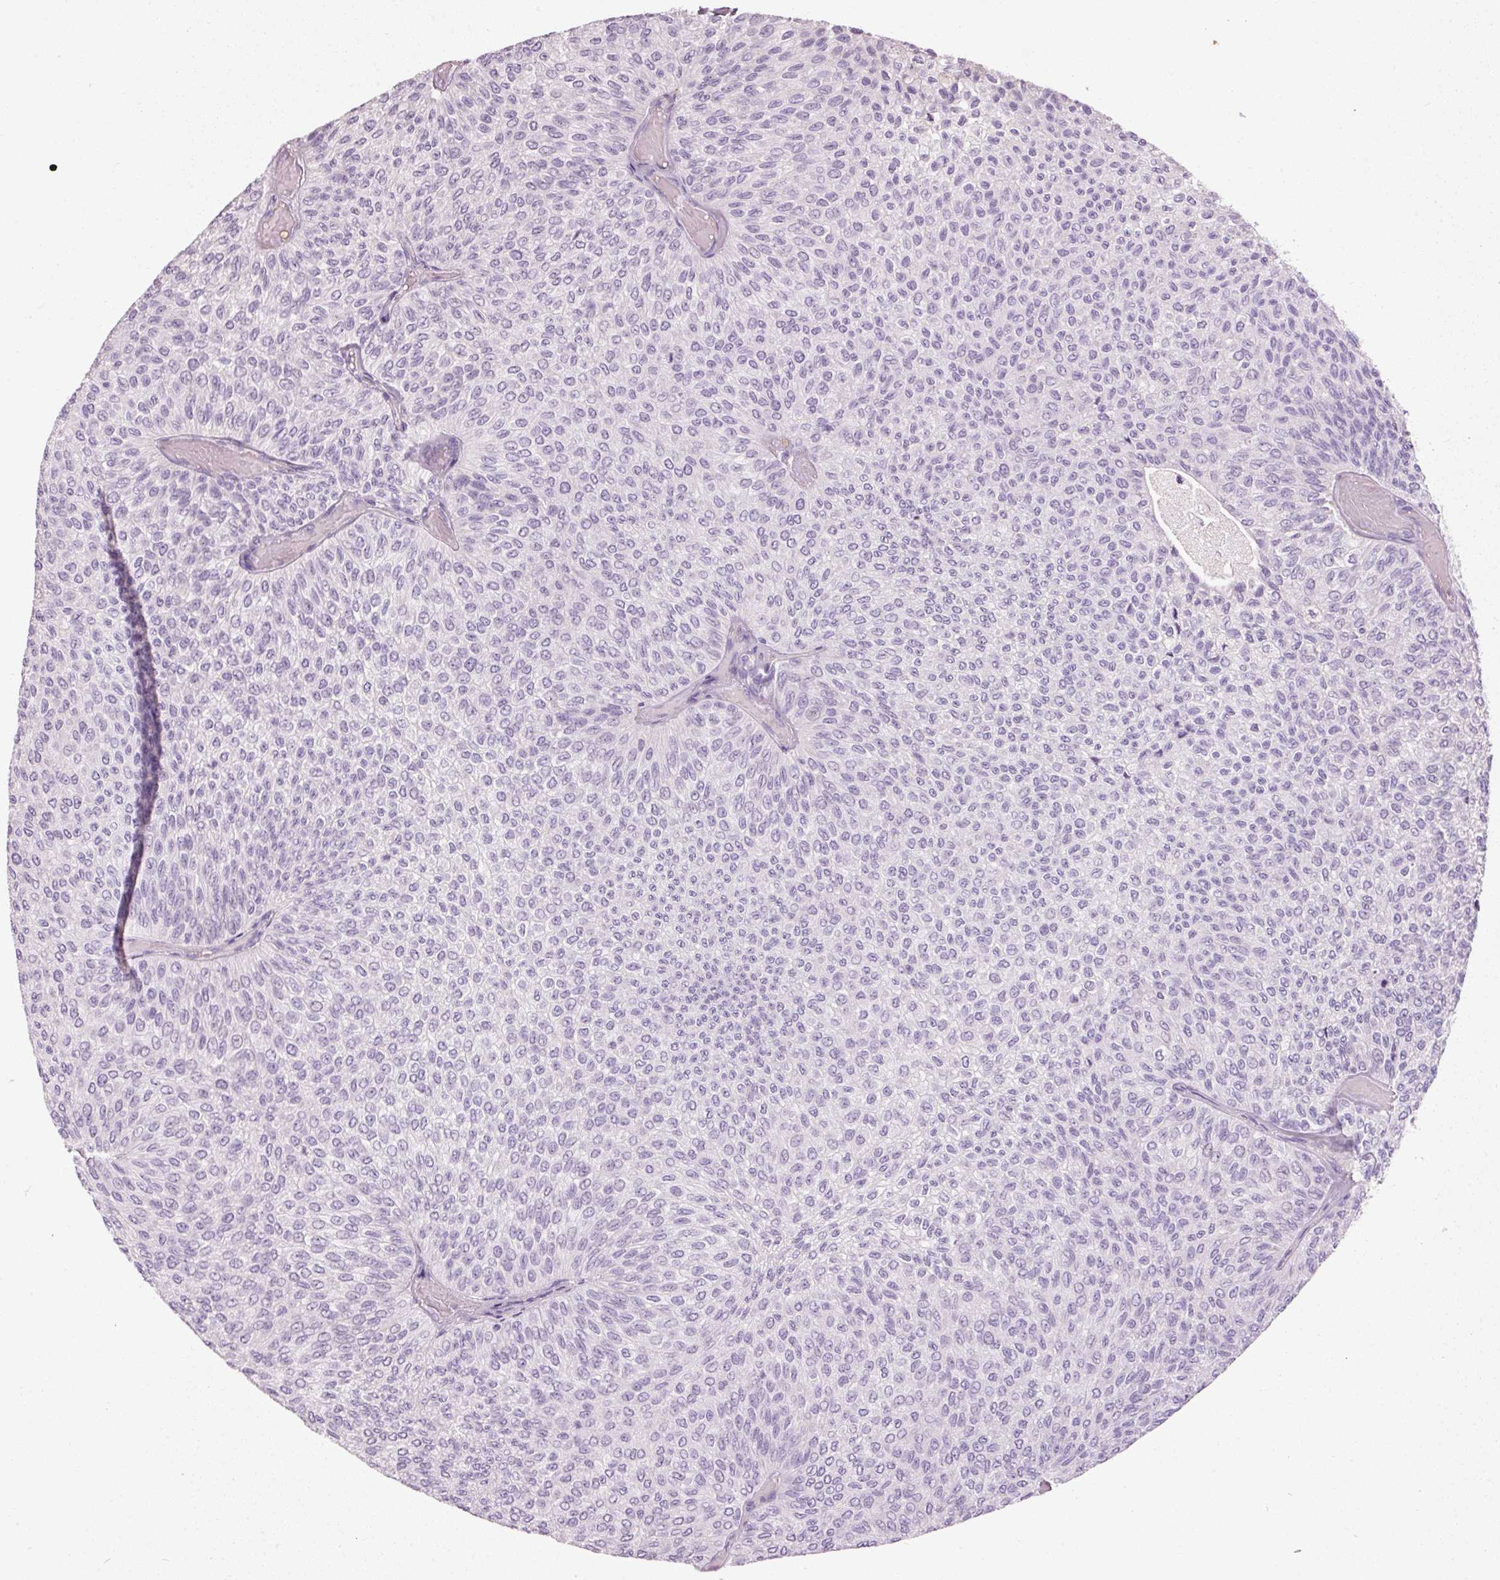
{"staining": {"intensity": "negative", "quantity": "none", "location": "none"}, "tissue": "urothelial cancer", "cell_type": "Tumor cells", "image_type": "cancer", "snomed": [{"axis": "morphology", "description": "Urothelial carcinoma, Low grade"}, {"axis": "topography", "description": "Urinary bladder"}], "caption": "Photomicrograph shows no significant protein positivity in tumor cells of urothelial carcinoma (low-grade). The staining is performed using DAB (3,3'-diaminobenzidine) brown chromogen with nuclei counter-stained in using hematoxylin.", "gene": "MUC5AC", "patient": {"sex": "male", "age": 78}}